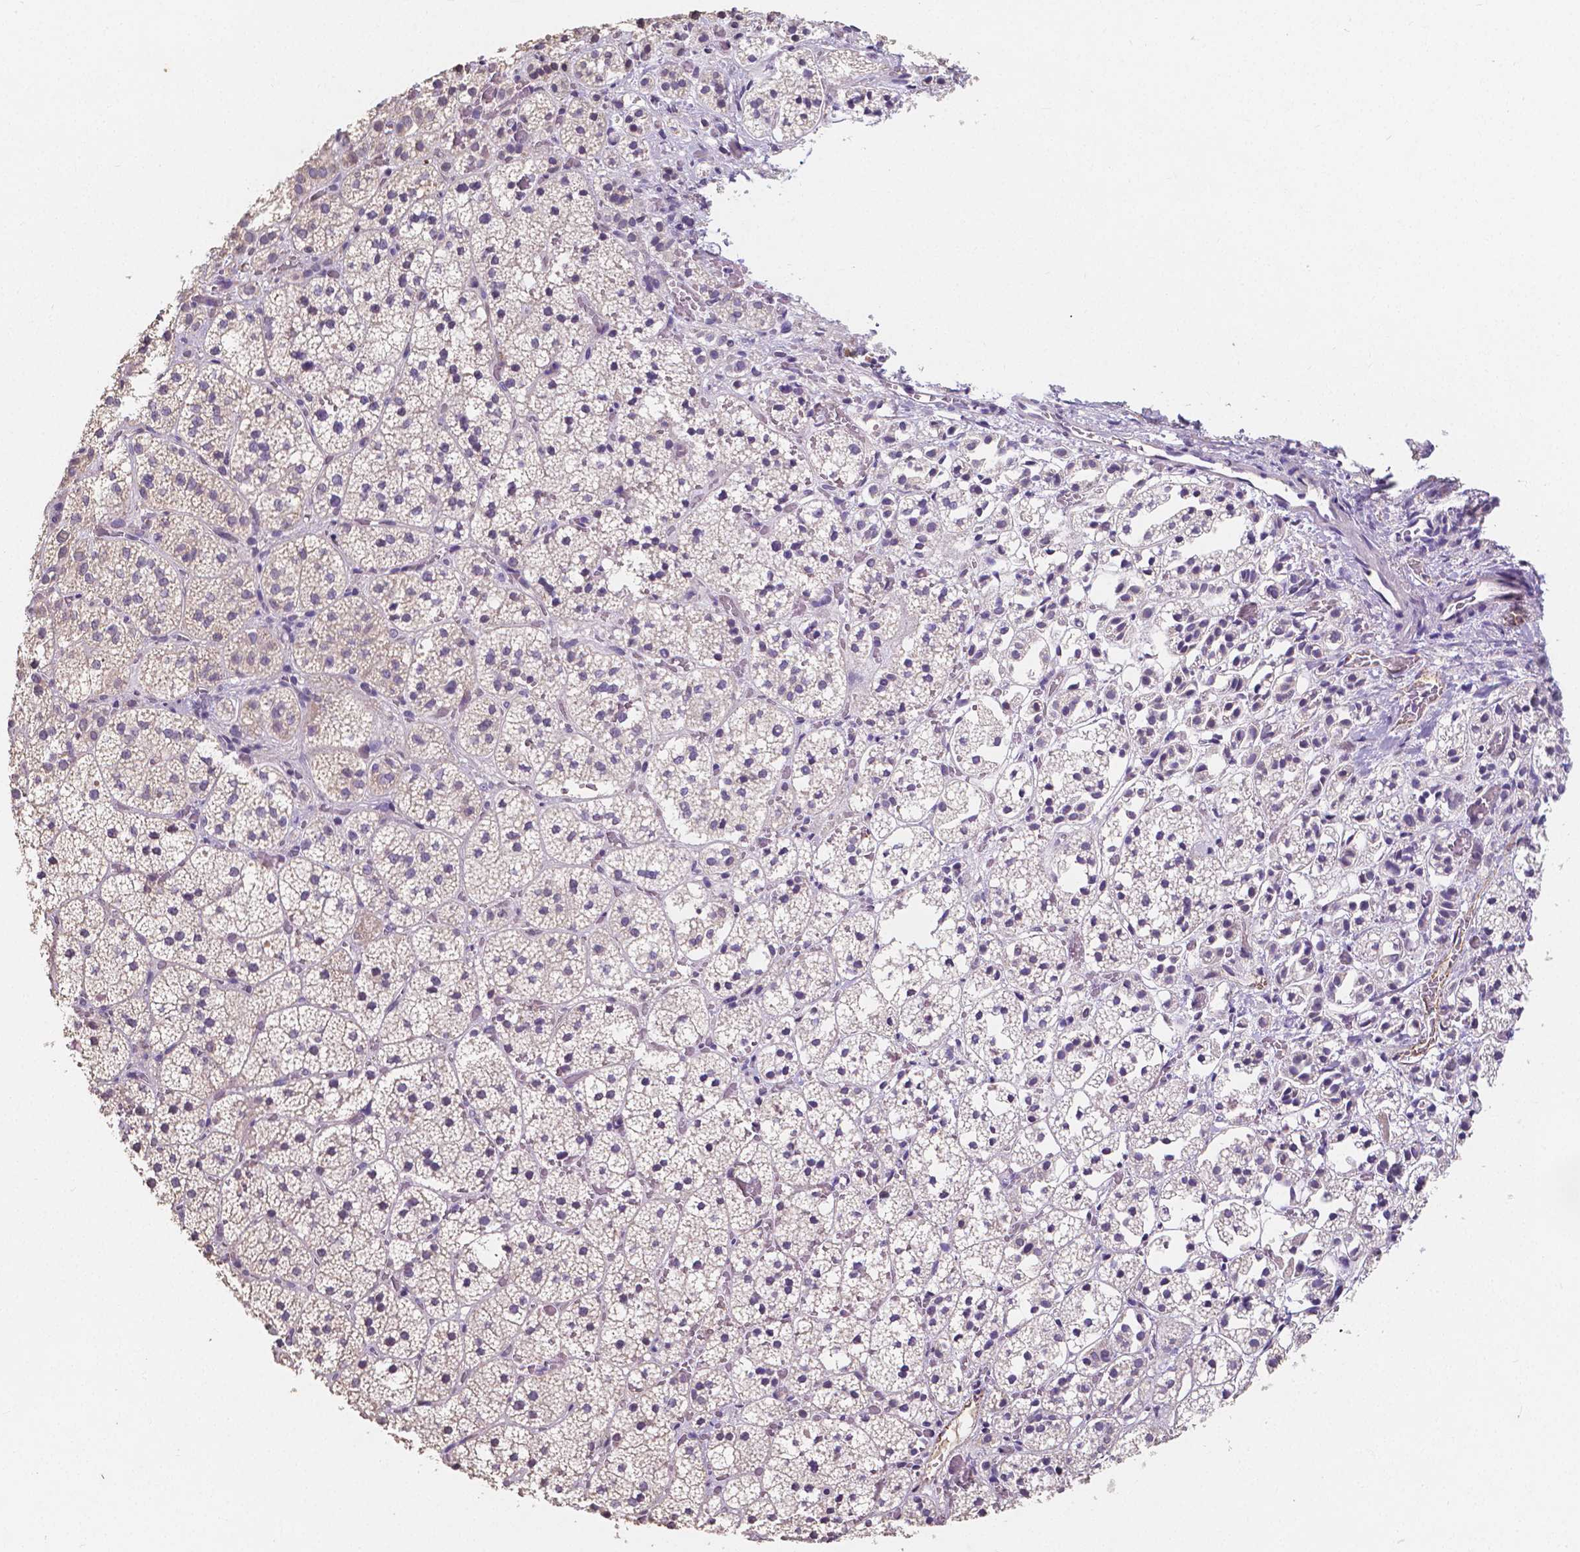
{"staining": {"intensity": "weak", "quantity": "<25%", "location": "cytoplasmic/membranous"}, "tissue": "adrenal gland", "cell_type": "Glandular cells", "image_type": "normal", "snomed": [{"axis": "morphology", "description": "Normal tissue, NOS"}, {"axis": "topography", "description": "Adrenal gland"}], "caption": "IHC histopathology image of unremarkable adrenal gland: adrenal gland stained with DAB displays no significant protein expression in glandular cells. (Stains: DAB immunohistochemistry (IHC) with hematoxylin counter stain, Microscopy: brightfield microscopy at high magnification).", "gene": "ELAVL2", "patient": {"sex": "male", "age": 53}}